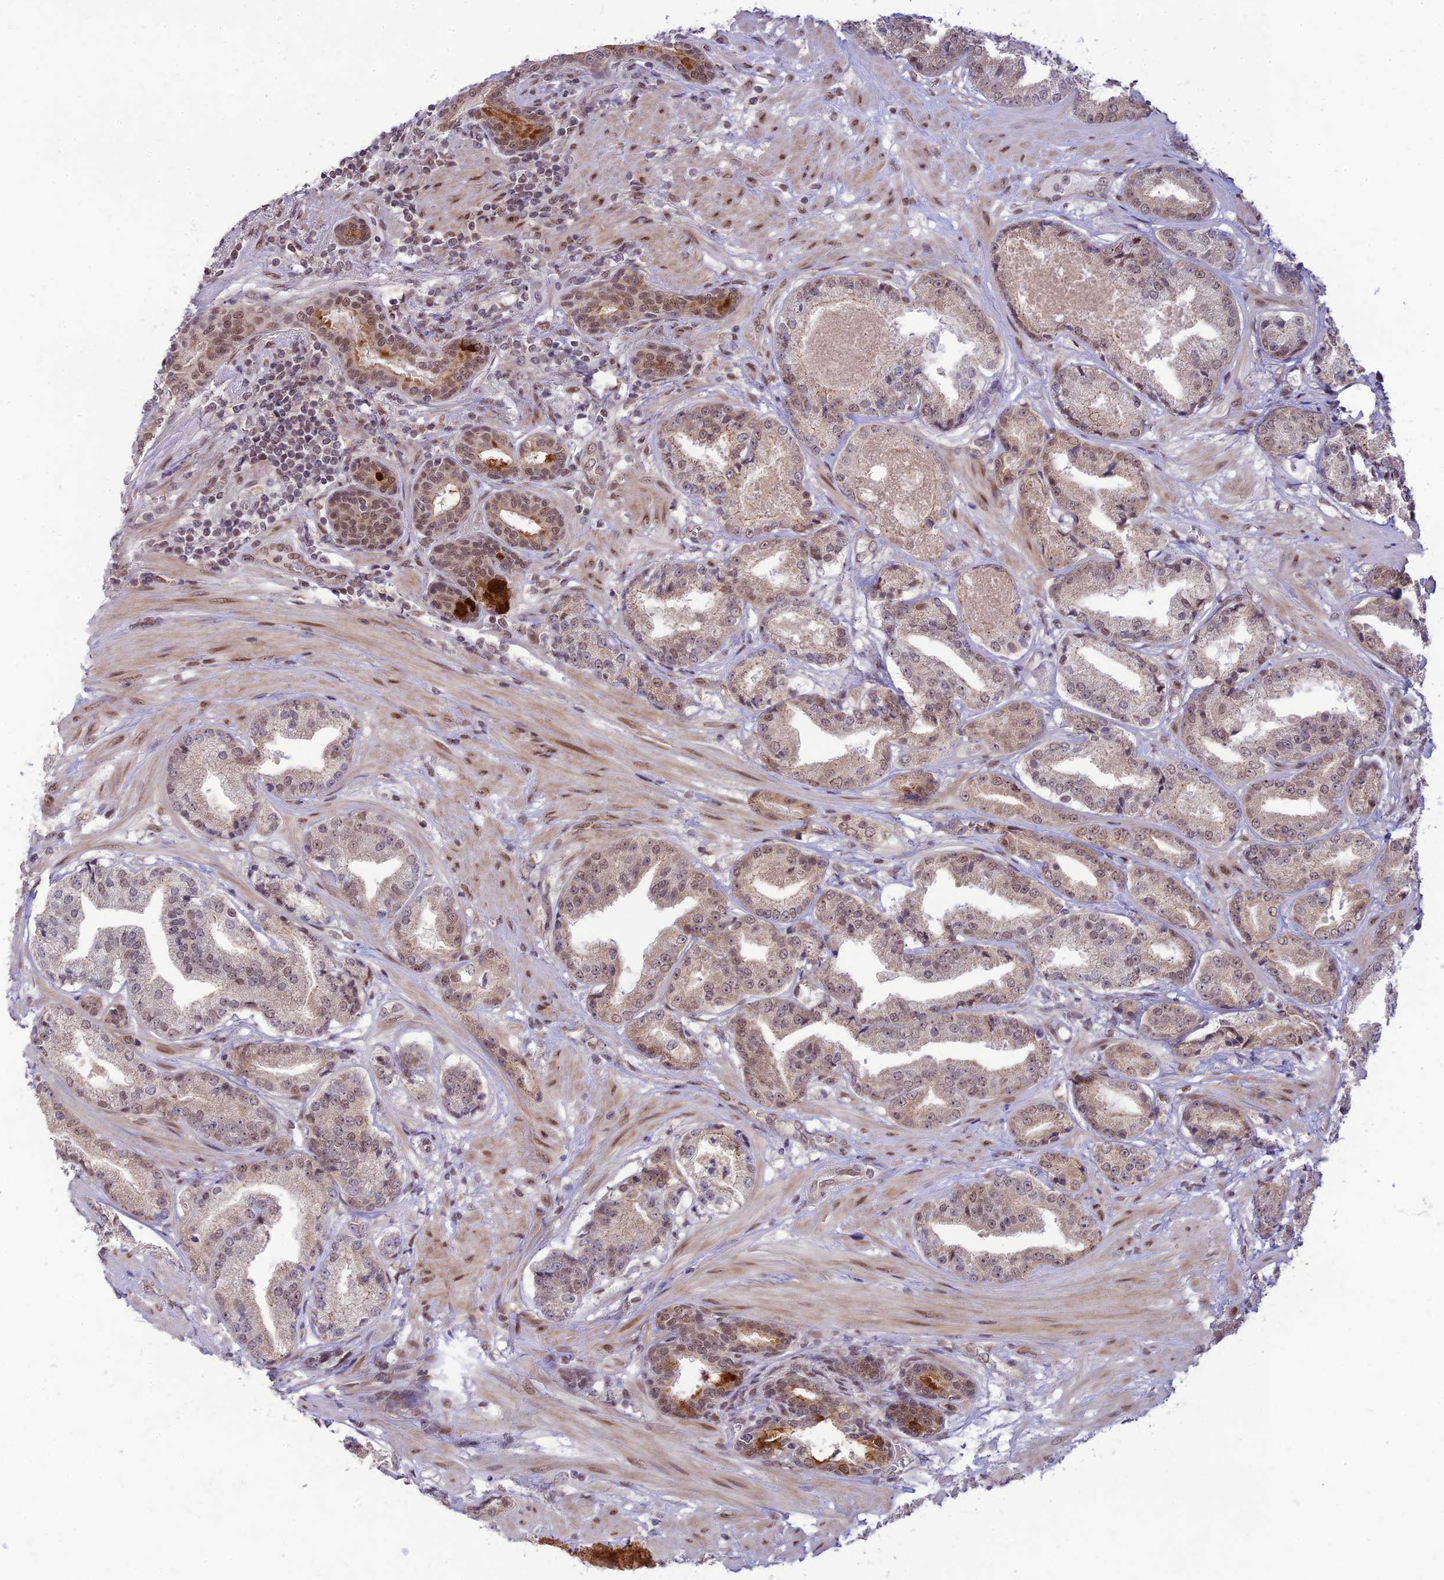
{"staining": {"intensity": "moderate", "quantity": "25%-75%", "location": "nuclear"}, "tissue": "prostate cancer", "cell_type": "Tumor cells", "image_type": "cancer", "snomed": [{"axis": "morphology", "description": "Adenocarcinoma, High grade"}, {"axis": "topography", "description": "Prostate"}], "caption": "This histopathology image demonstrates prostate cancer stained with IHC to label a protein in brown. The nuclear of tumor cells show moderate positivity for the protein. Nuclei are counter-stained blue.", "gene": "MICOS13", "patient": {"sex": "male", "age": 63}}